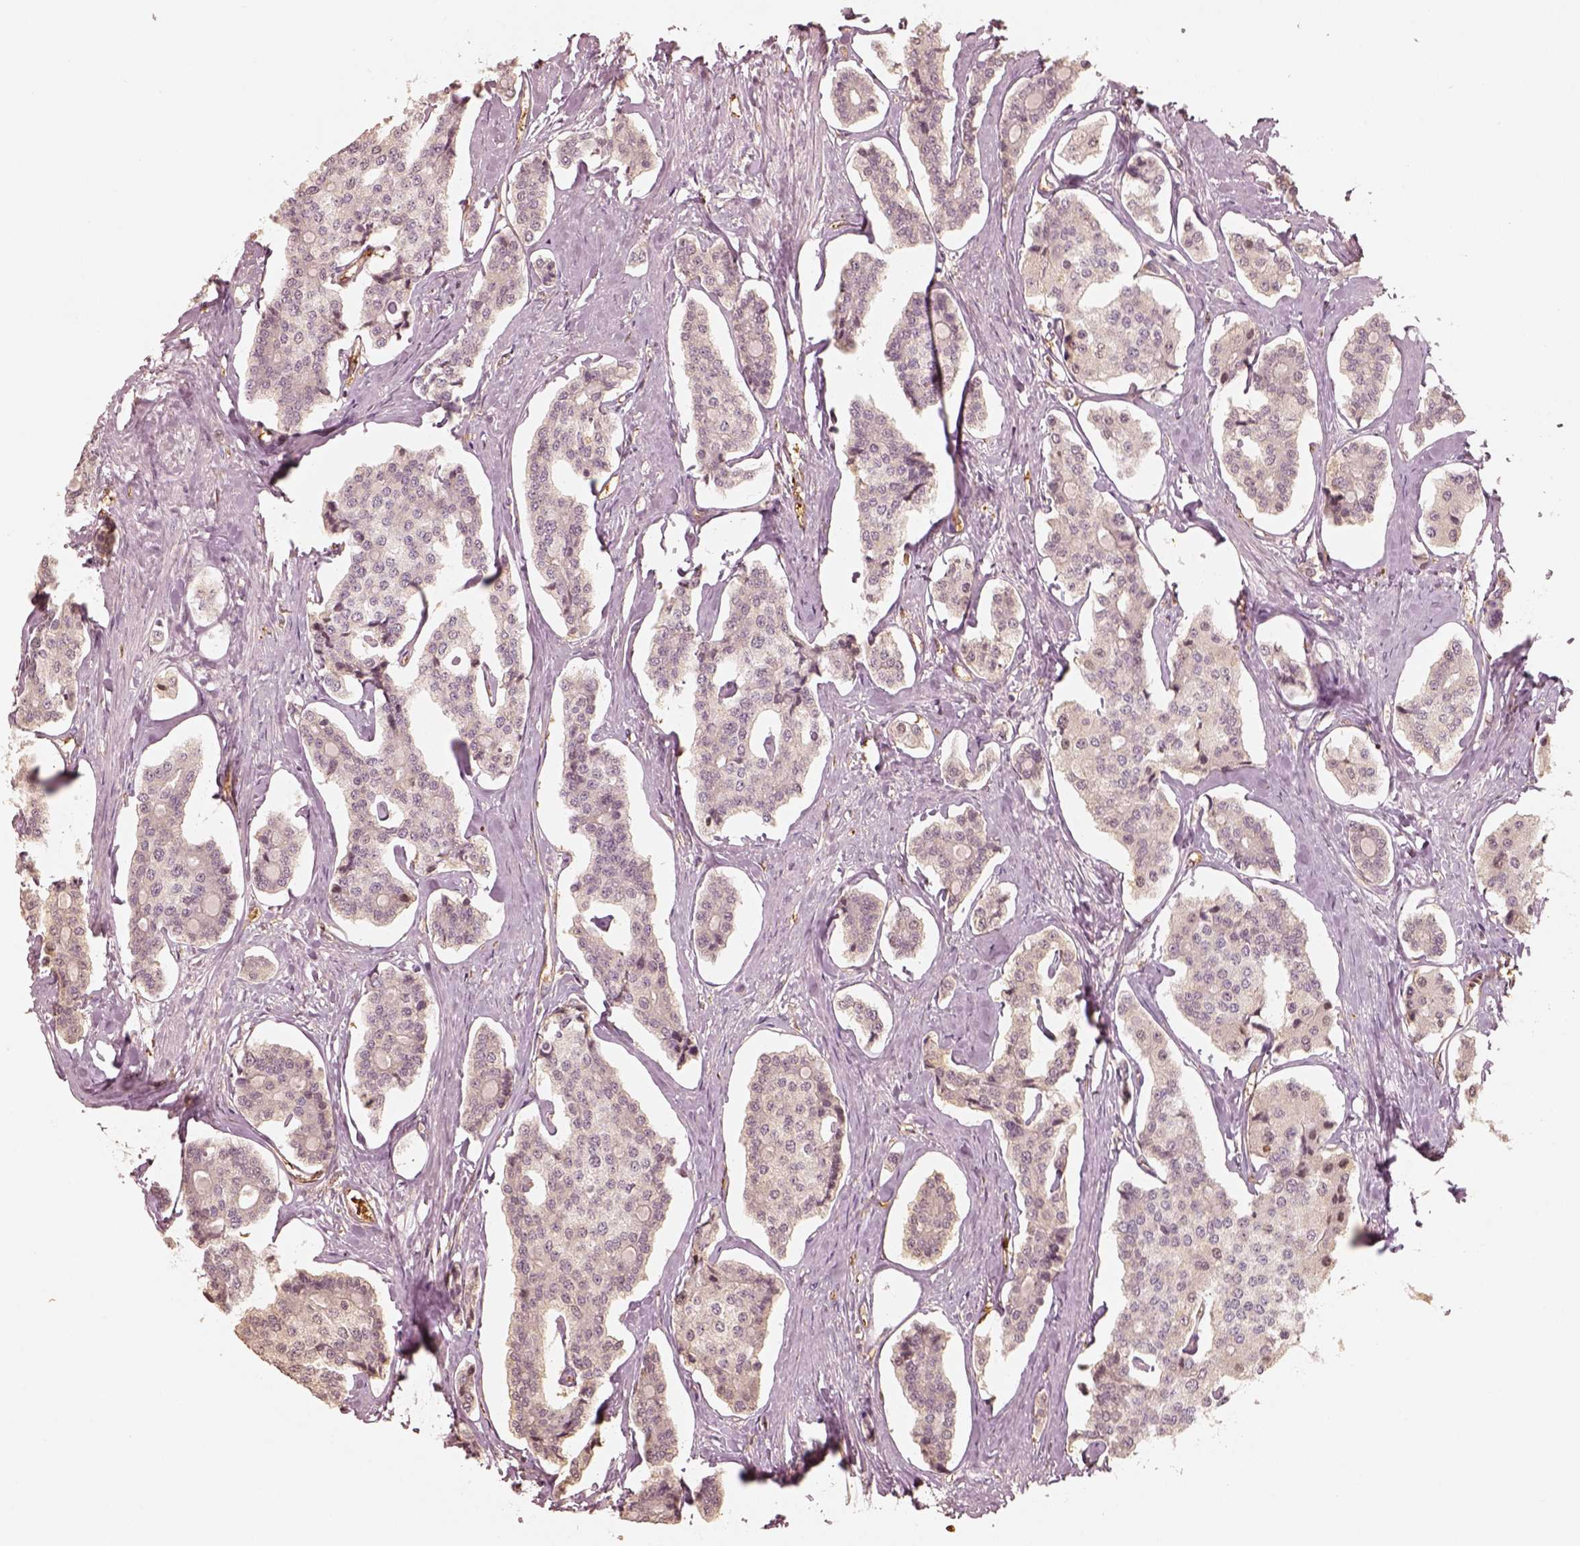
{"staining": {"intensity": "negative", "quantity": "none", "location": "none"}, "tissue": "carcinoid", "cell_type": "Tumor cells", "image_type": "cancer", "snomed": [{"axis": "morphology", "description": "Carcinoid, malignant, NOS"}, {"axis": "topography", "description": "Small intestine"}], "caption": "Immunohistochemistry (IHC) histopathology image of carcinoid stained for a protein (brown), which displays no expression in tumor cells.", "gene": "FSCN1", "patient": {"sex": "female", "age": 65}}